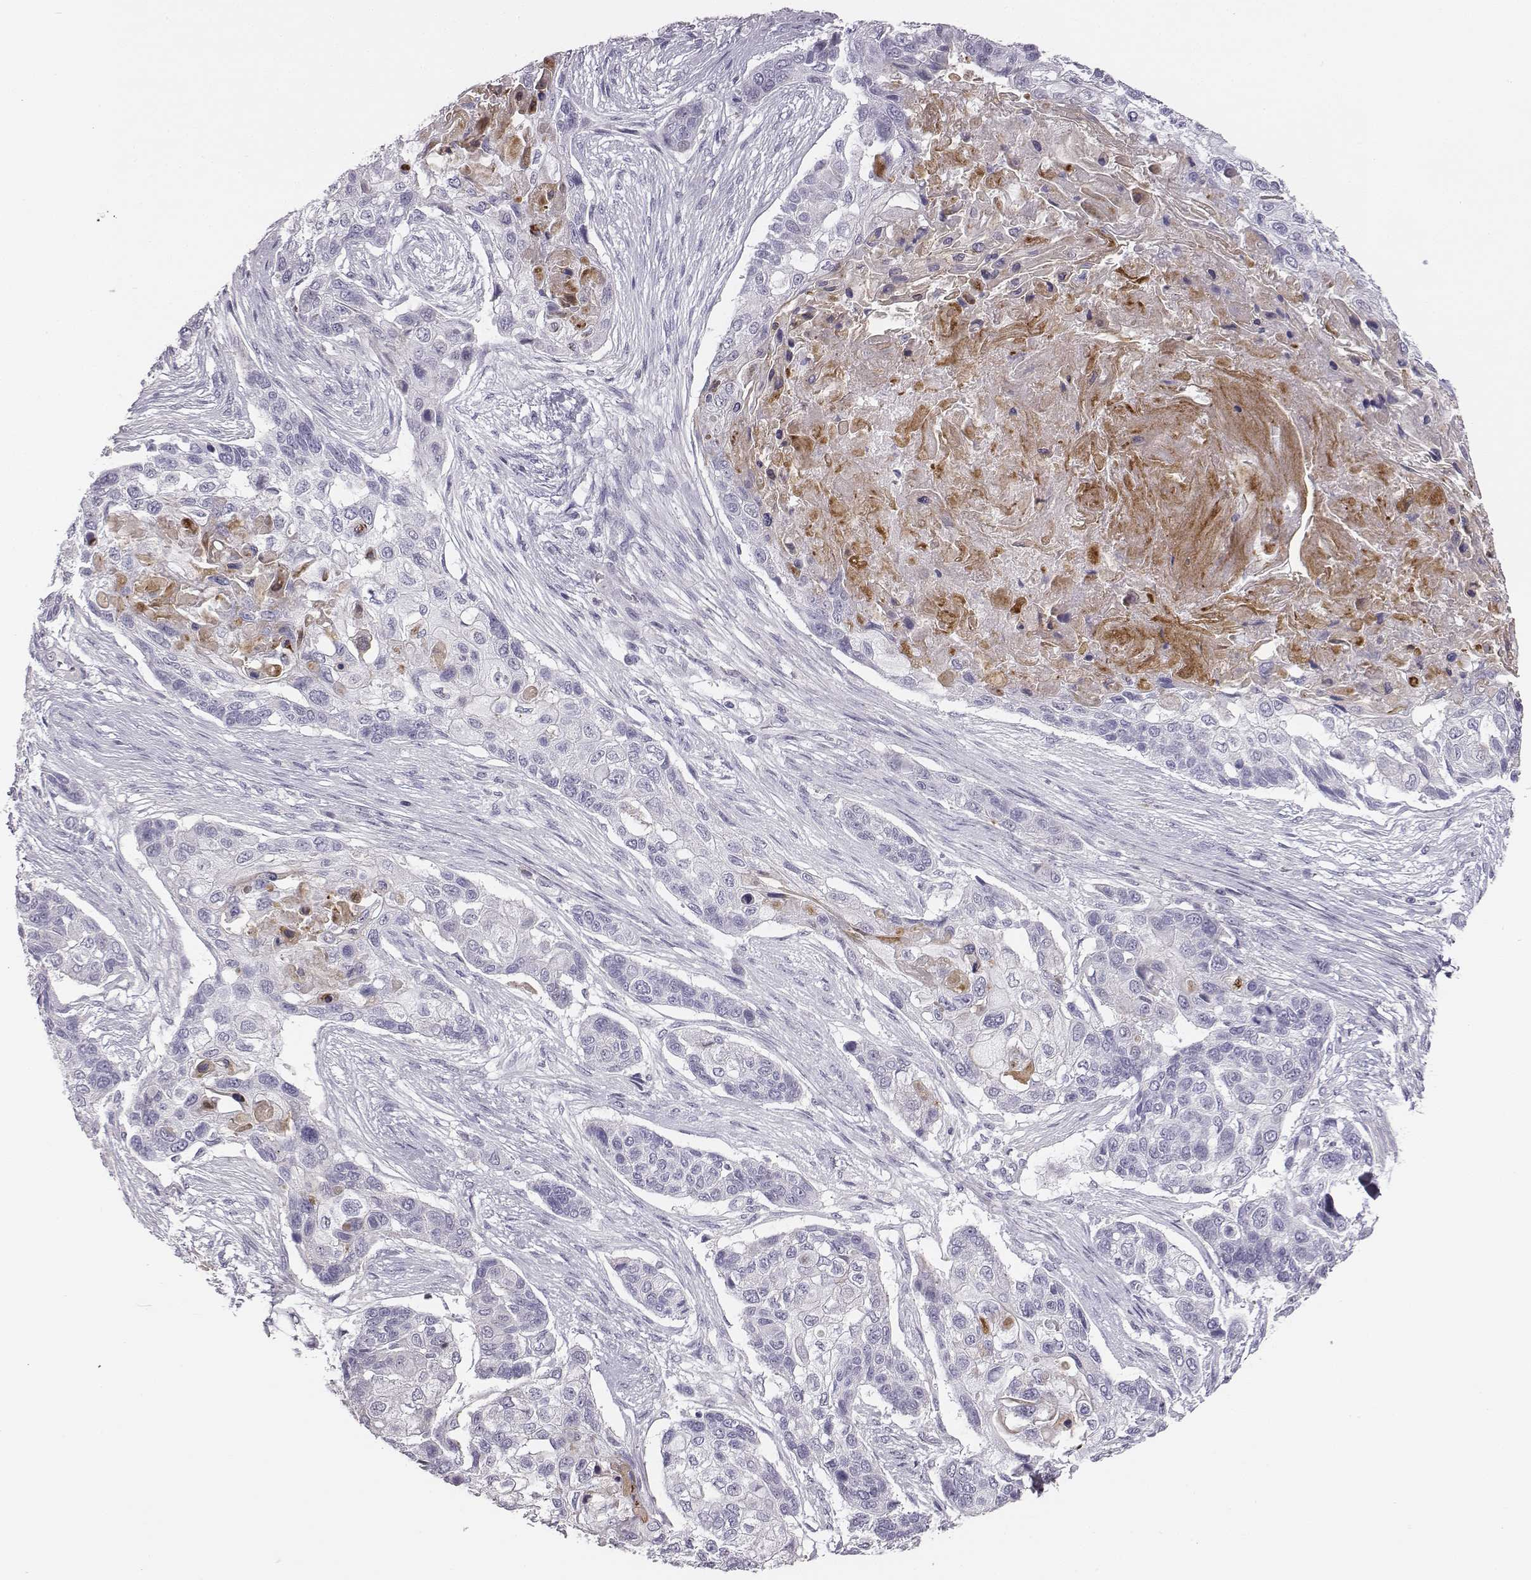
{"staining": {"intensity": "negative", "quantity": "none", "location": "none"}, "tissue": "lung cancer", "cell_type": "Tumor cells", "image_type": "cancer", "snomed": [{"axis": "morphology", "description": "Squamous cell carcinoma, NOS"}, {"axis": "topography", "description": "Lung"}], "caption": "DAB immunohistochemical staining of human lung cancer shows no significant staining in tumor cells.", "gene": "ADAM7", "patient": {"sex": "male", "age": 69}}